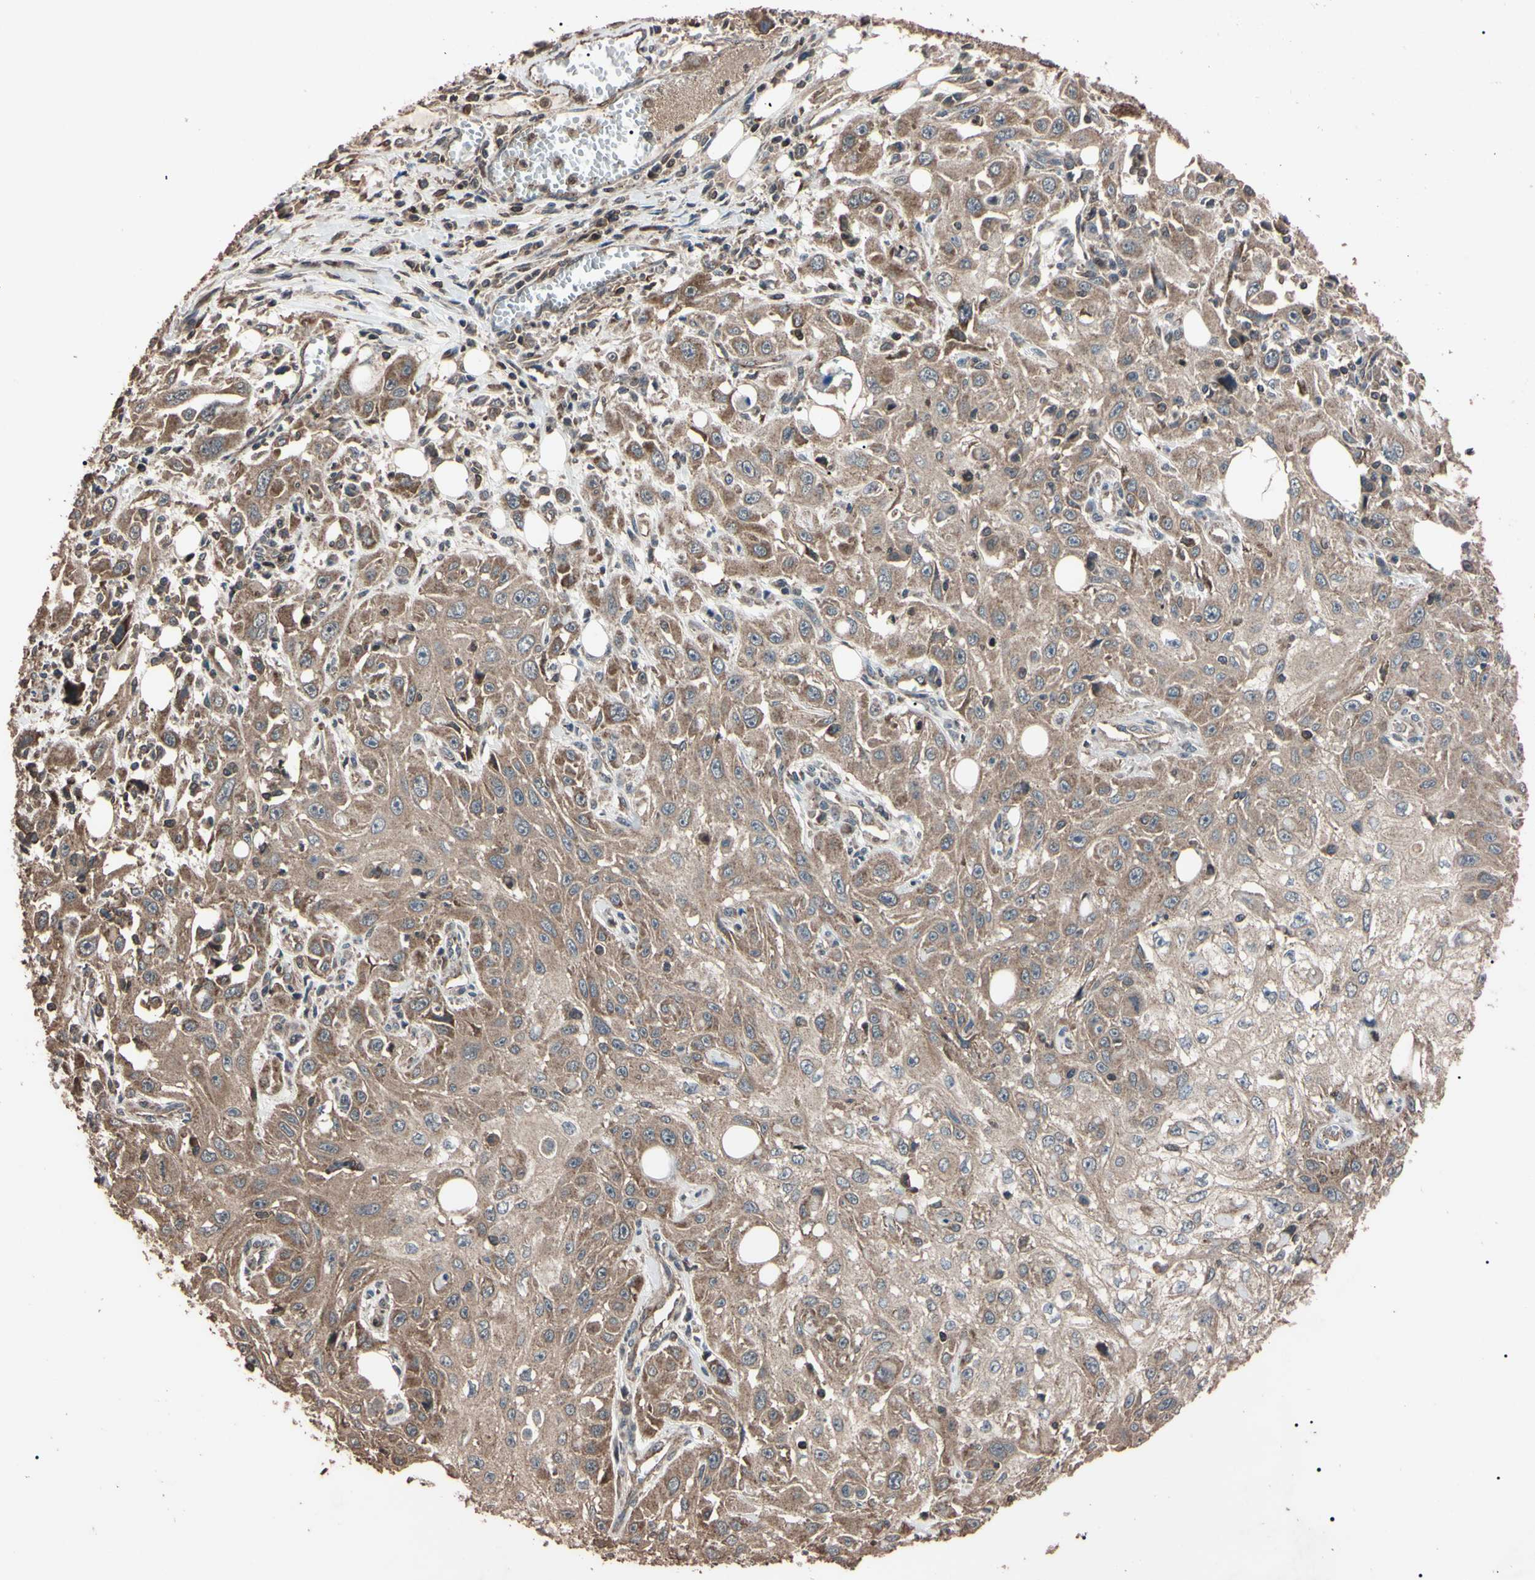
{"staining": {"intensity": "moderate", "quantity": "25%-75%", "location": "cytoplasmic/membranous"}, "tissue": "skin cancer", "cell_type": "Tumor cells", "image_type": "cancer", "snomed": [{"axis": "morphology", "description": "Squamous cell carcinoma, NOS"}, {"axis": "topography", "description": "Skin"}], "caption": "Skin cancer stained with a protein marker exhibits moderate staining in tumor cells.", "gene": "TNFRSF1A", "patient": {"sex": "male", "age": 75}}